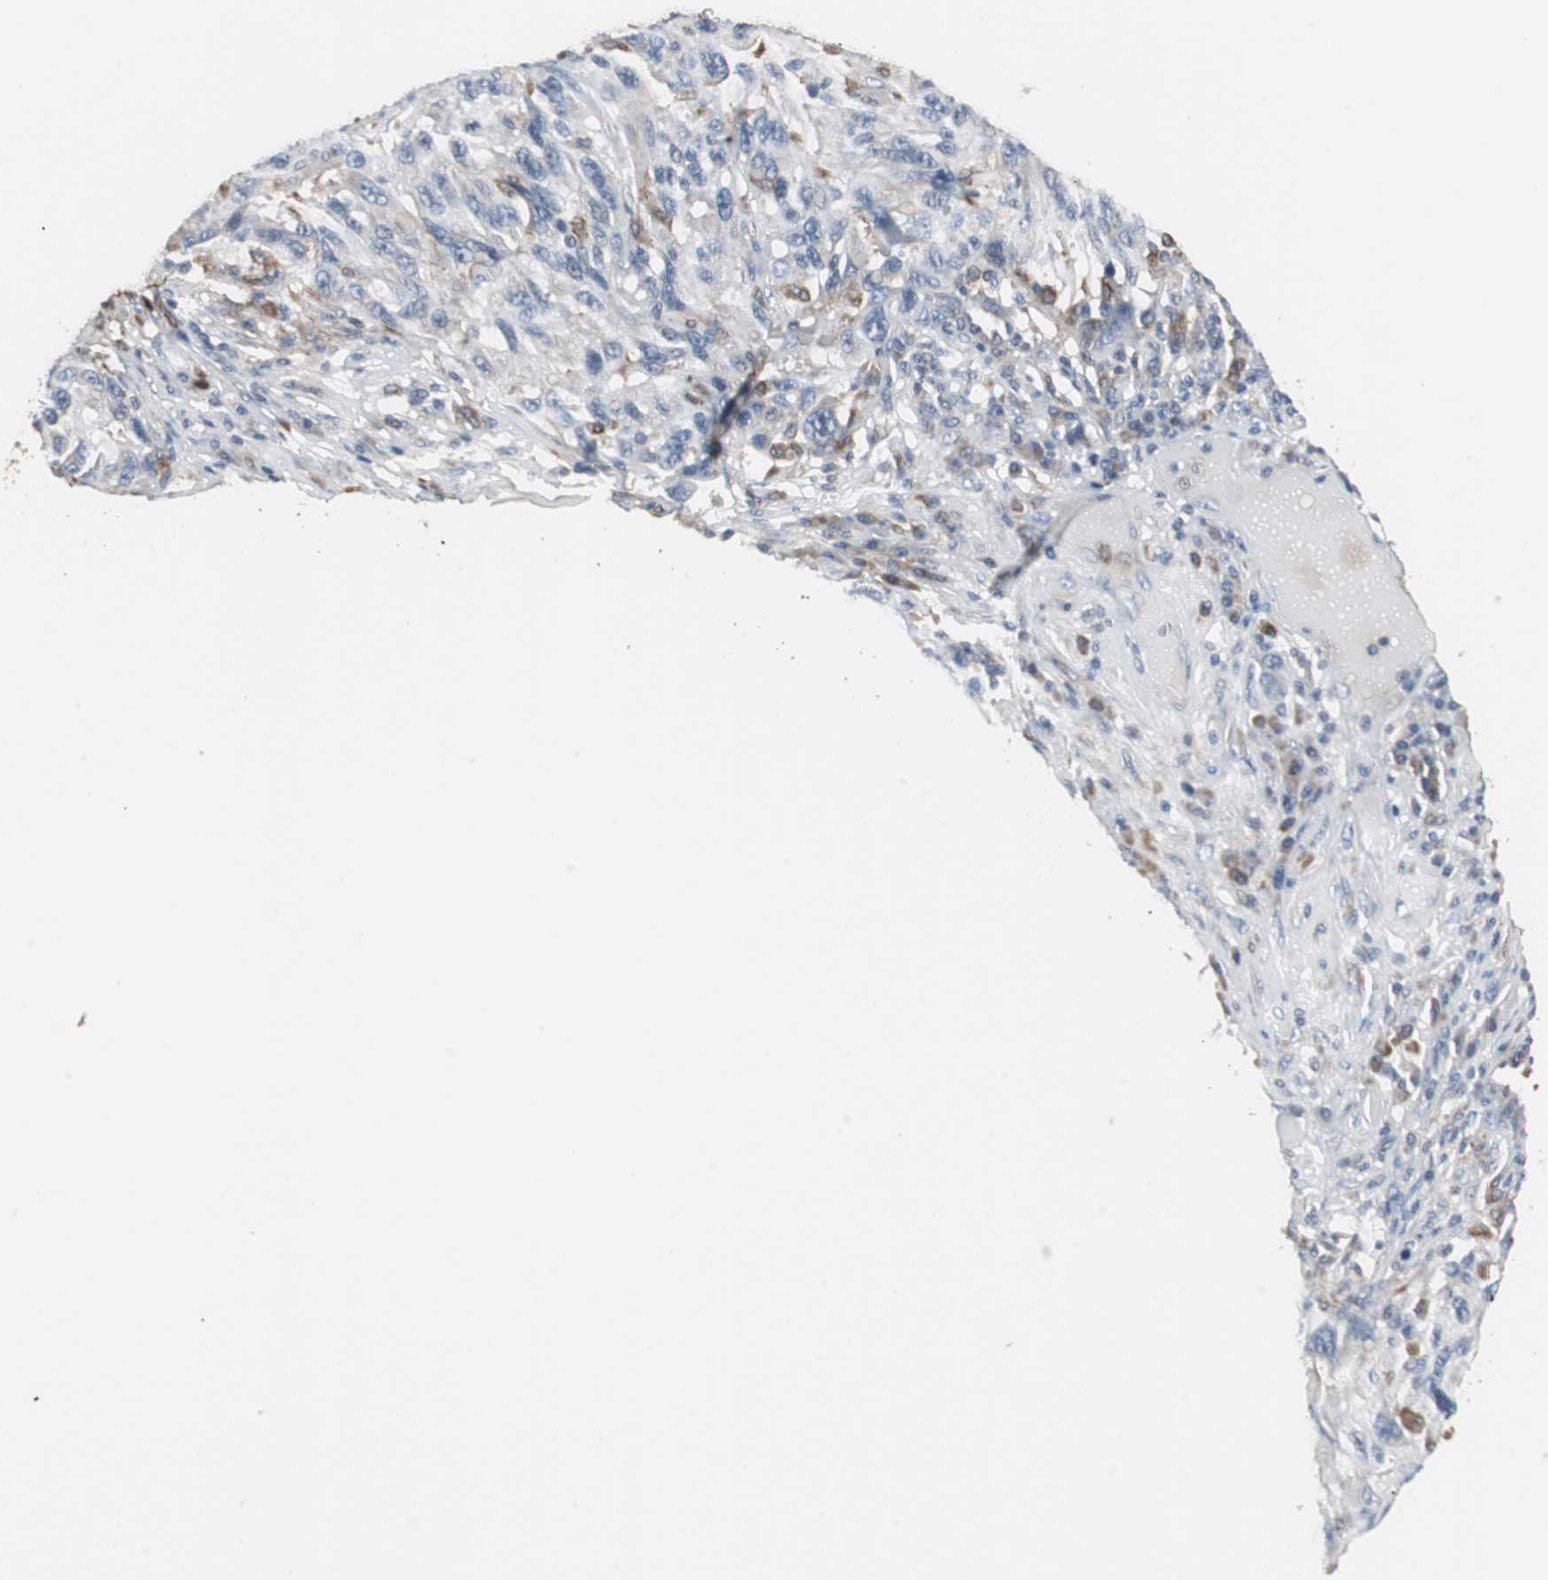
{"staining": {"intensity": "negative", "quantity": "none", "location": "none"}, "tissue": "melanoma", "cell_type": "Tumor cells", "image_type": "cancer", "snomed": [{"axis": "morphology", "description": "Malignant melanoma, NOS"}, {"axis": "topography", "description": "Skin"}], "caption": "Immunohistochemical staining of human malignant melanoma exhibits no significant staining in tumor cells.", "gene": "NCF2", "patient": {"sex": "male", "age": 53}}